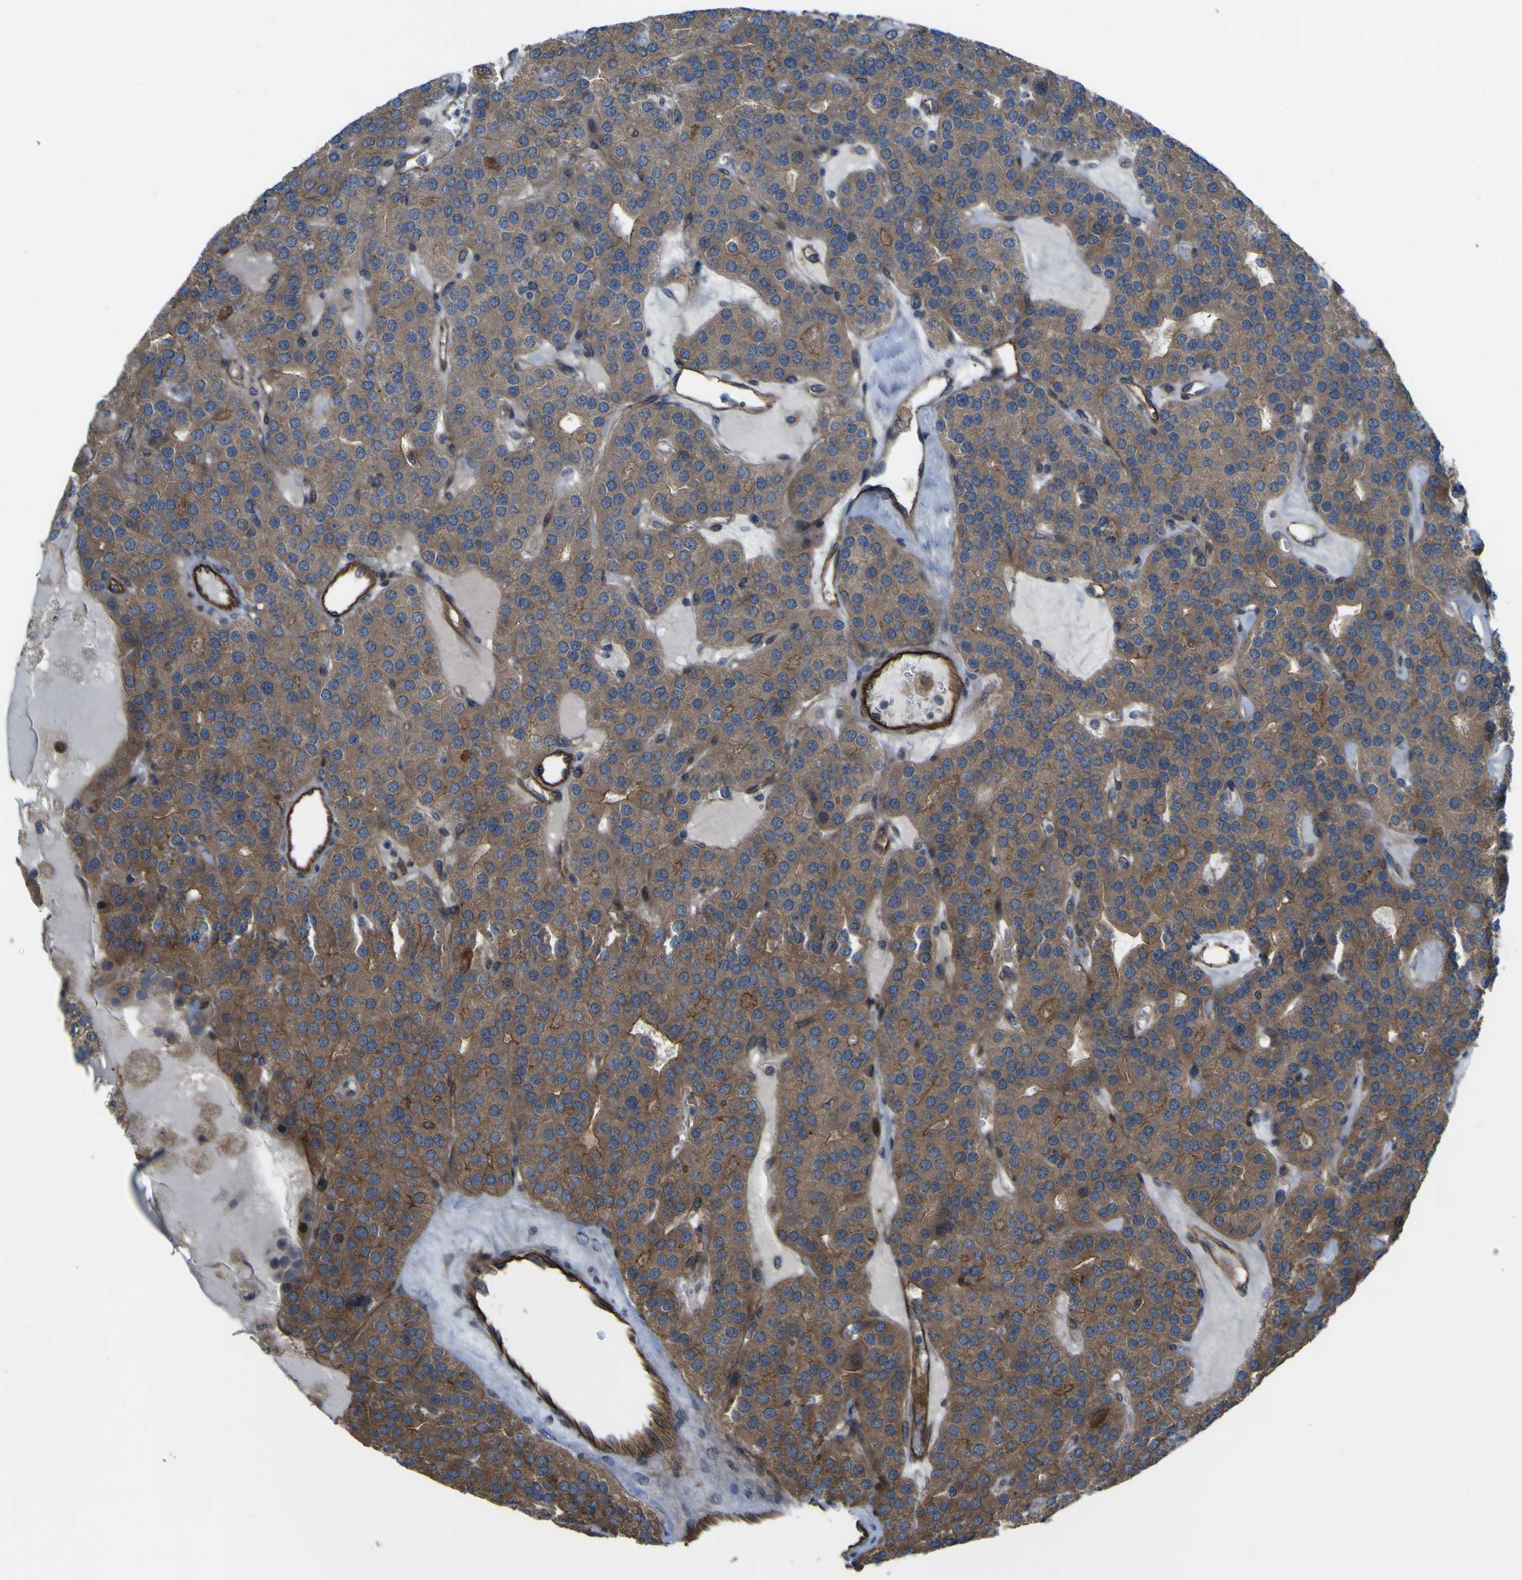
{"staining": {"intensity": "moderate", "quantity": ">75%", "location": "cytoplasmic/membranous"}, "tissue": "parathyroid gland", "cell_type": "Glandular cells", "image_type": "normal", "snomed": [{"axis": "morphology", "description": "Normal tissue, NOS"}, {"axis": "morphology", "description": "Adenoma, NOS"}, {"axis": "topography", "description": "Parathyroid gland"}], "caption": "Immunohistochemical staining of unremarkable parathyroid gland reveals medium levels of moderate cytoplasmic/membranous positivity in about >75% of glandular cells. (brown staining indicates protein expression, while blue staining denotes nuclei).", "gene": "FBXO30", "patient": {"sex": "female", "age": 86}}